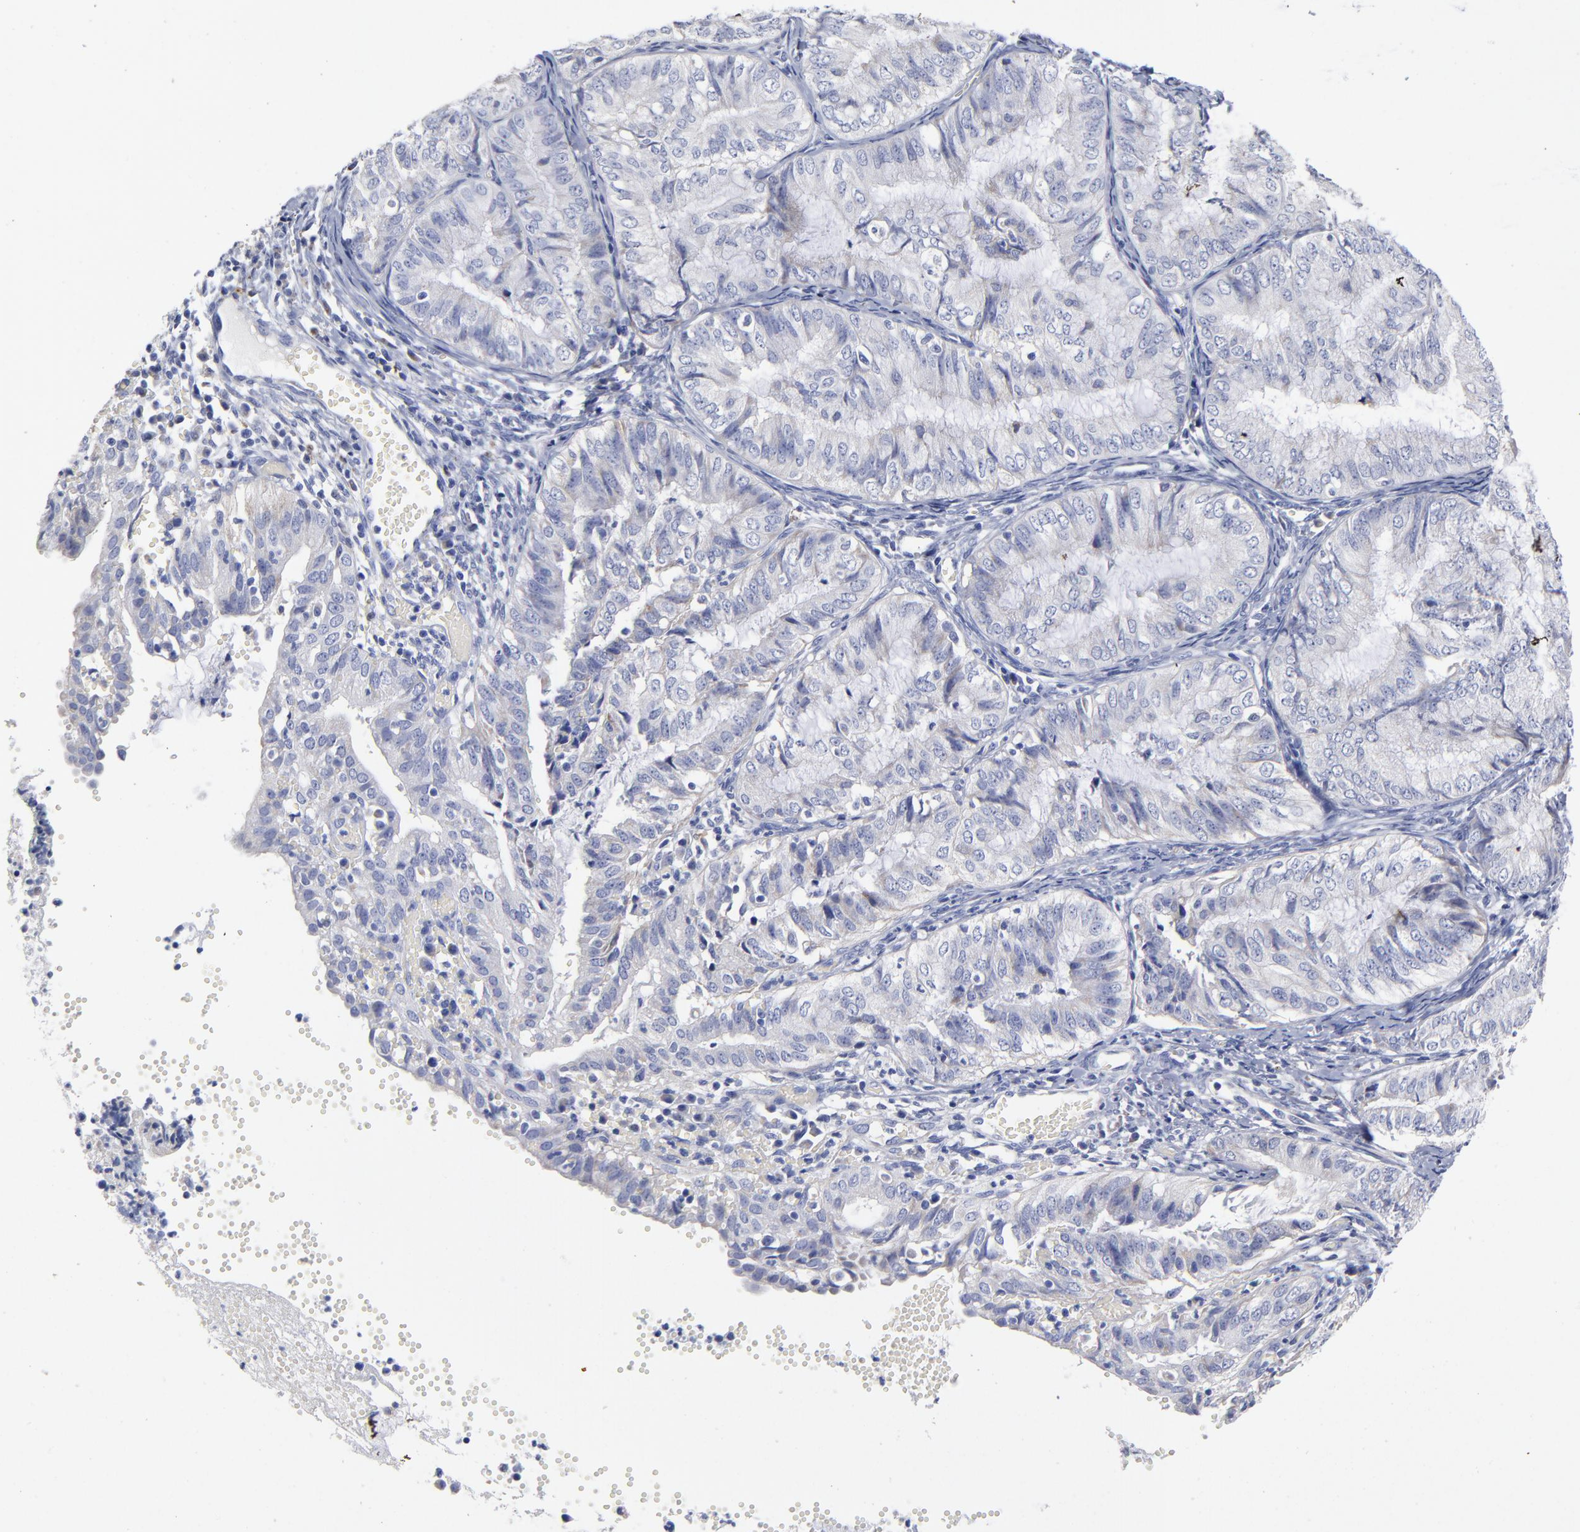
{"staining": {"intensity": "weak", "quantity": "<25%", "location": "cytoplasmic/membranous"}, "tissue": "endometrial cancer", "cell_type": "Tumor cells", "image_type": "cancer", "snomed": [{"axis": "morphology", "description": "Adenocarcinoma, NOS"}, {"axis": "topography", "description": "Endometrium"}], "caption": "This is a photomicrograph of IHC staining of endometrial cancer (adenocarcinoma), which shows no staining in tumor cells.", "gene": "PTP4A1", "patient": {"sex": "female", "age": 66}}